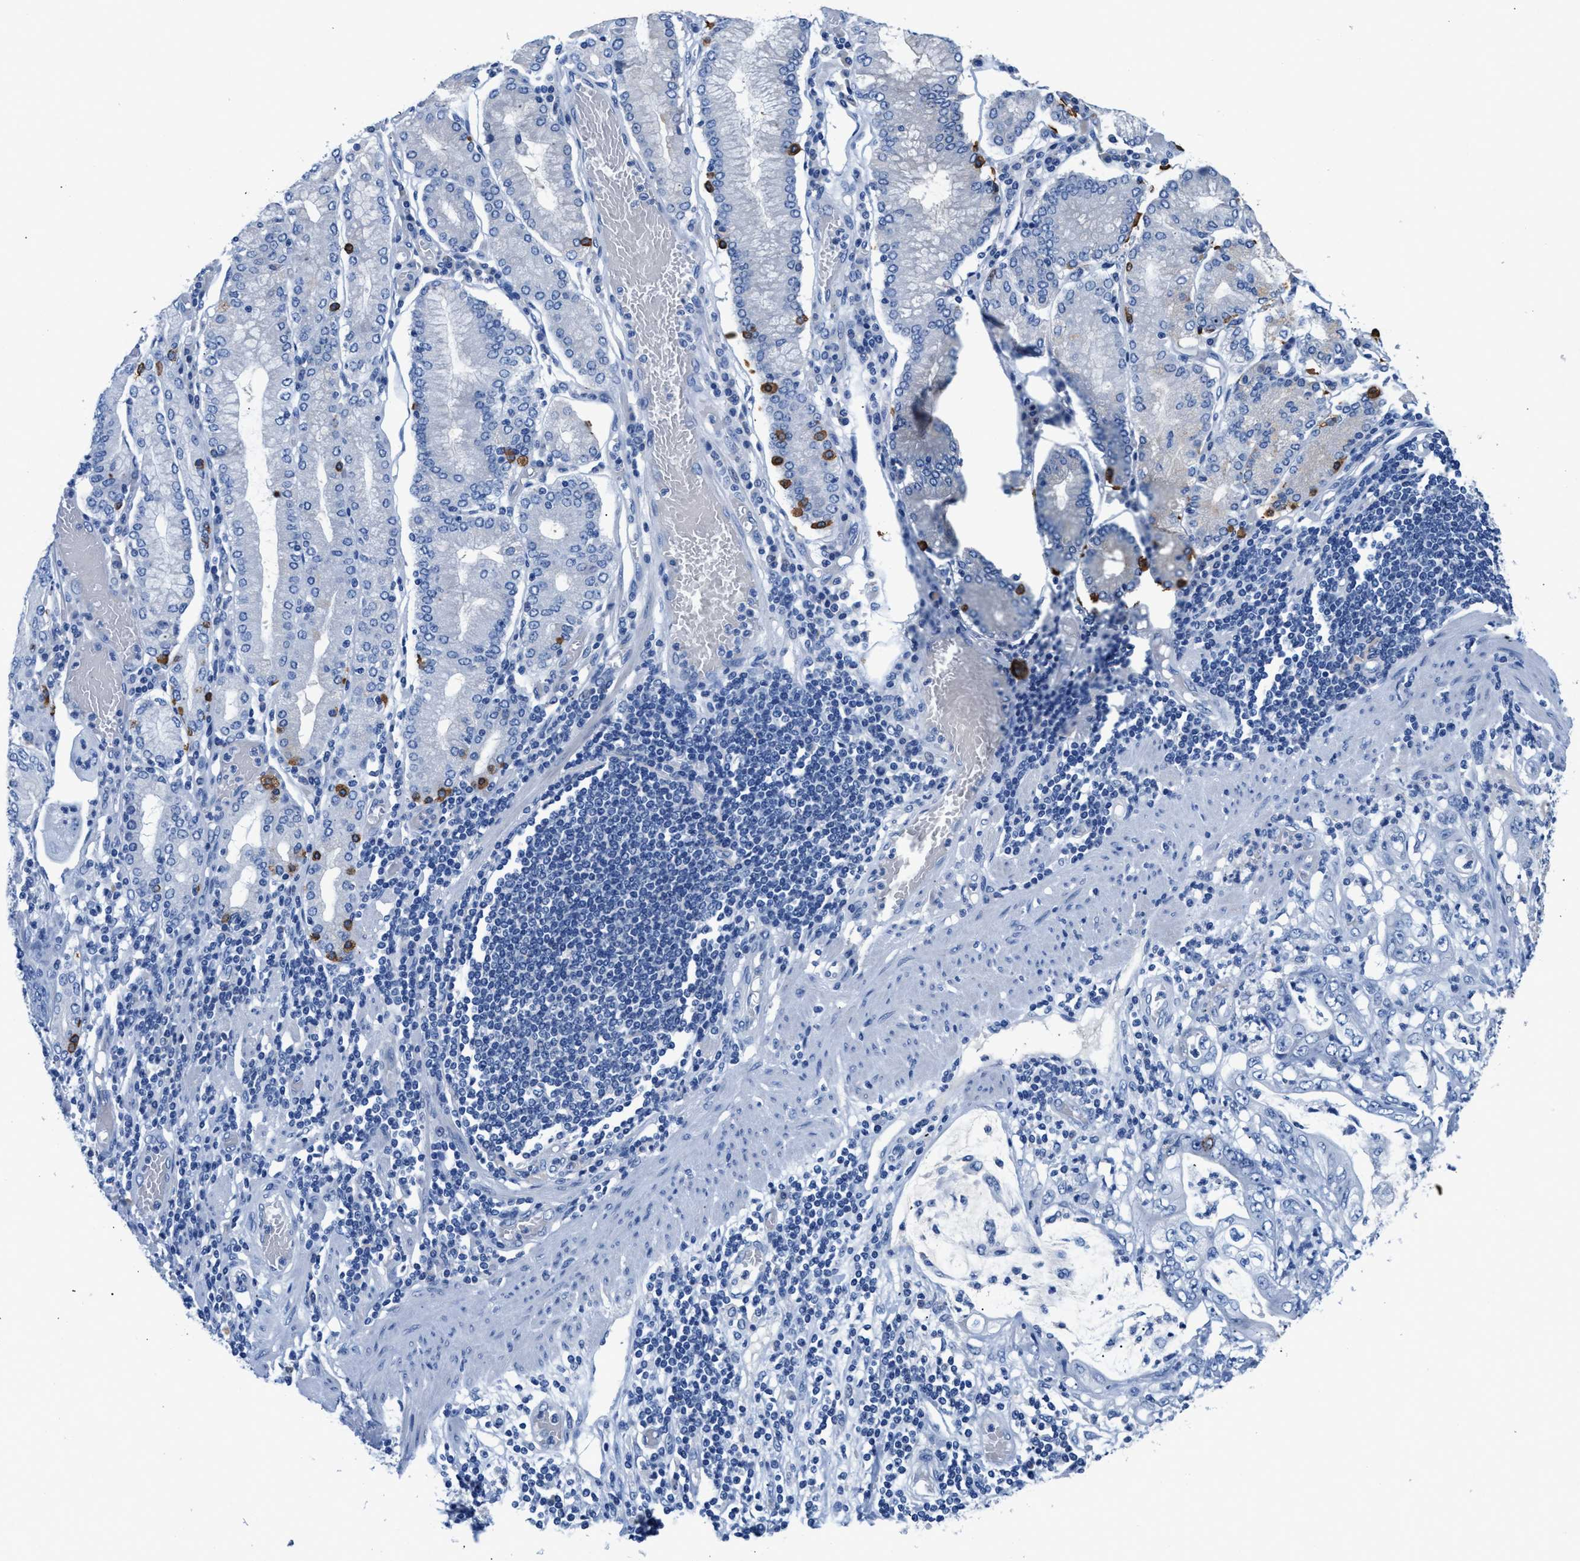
{"staining": {"intensity": "negative", "quantity": "none", "location": "none"}, "tissue": "stomach cancer", "cell_type": "Tumor cells", "image_type": "cancer", "snomed": [{"axis": "morphology", "description": "Adenocarcinoma, NOS"}, {"axis": "topography", "description": "Stomach"}], "caption": "IHC micrograph of neoplastic tissue: stomach cancer stained with DAB reveals no significant protein staining in tumor cells. The staining is performed using DAB (3,3'-diaminobenzidine) brown chromogen with nuclei counter-stained in using hematoxylin.", "gene": "SLFN13", "patient": {"sex": "female", "age": 73}}